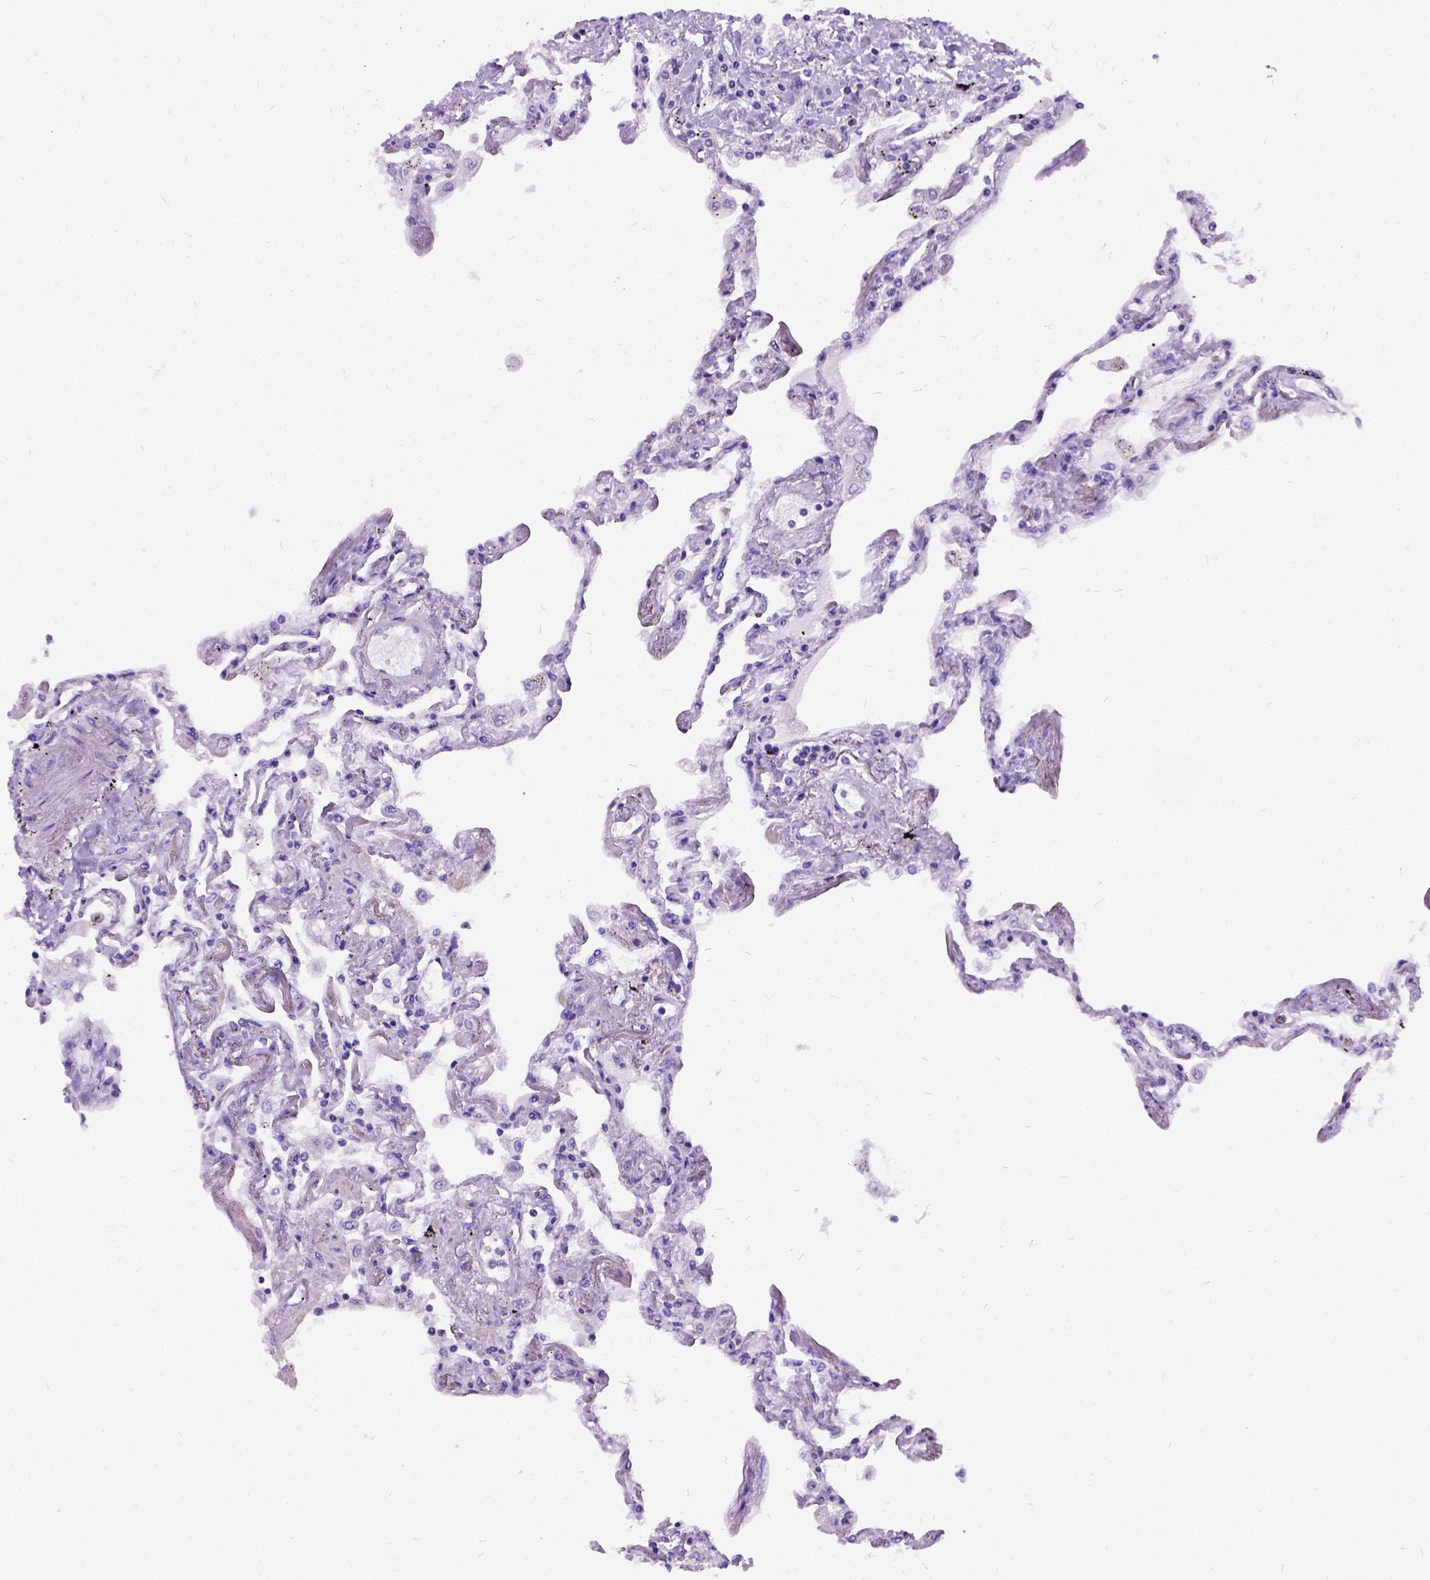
{"staining": {"intensity": "negative", "quantity": "none", "location": "none"}, "tissue": "lung", "cell_type": "Alveolar cells", "image_type": "normal", "snomed": [{"axis": "morphology", "description": "Normal tissue, NOS"}, {"axis": "morphology", "description": "Adenocarcinoma, NOS"}, {"axis": "topography", "description": "Cartilage tissue"}, {"axis": "topography", "description": "Lung"}], "caption": "A high-resolution micrograph shows immunohistochemistry staining of unremarkable lung, which displays no significant expression in alveolar cells. (Immunohistochemistry, brightfield microscopy, high magnification).", "gene": "ENSG00000254979", "patient": {"sex": "female", "age": 67}}